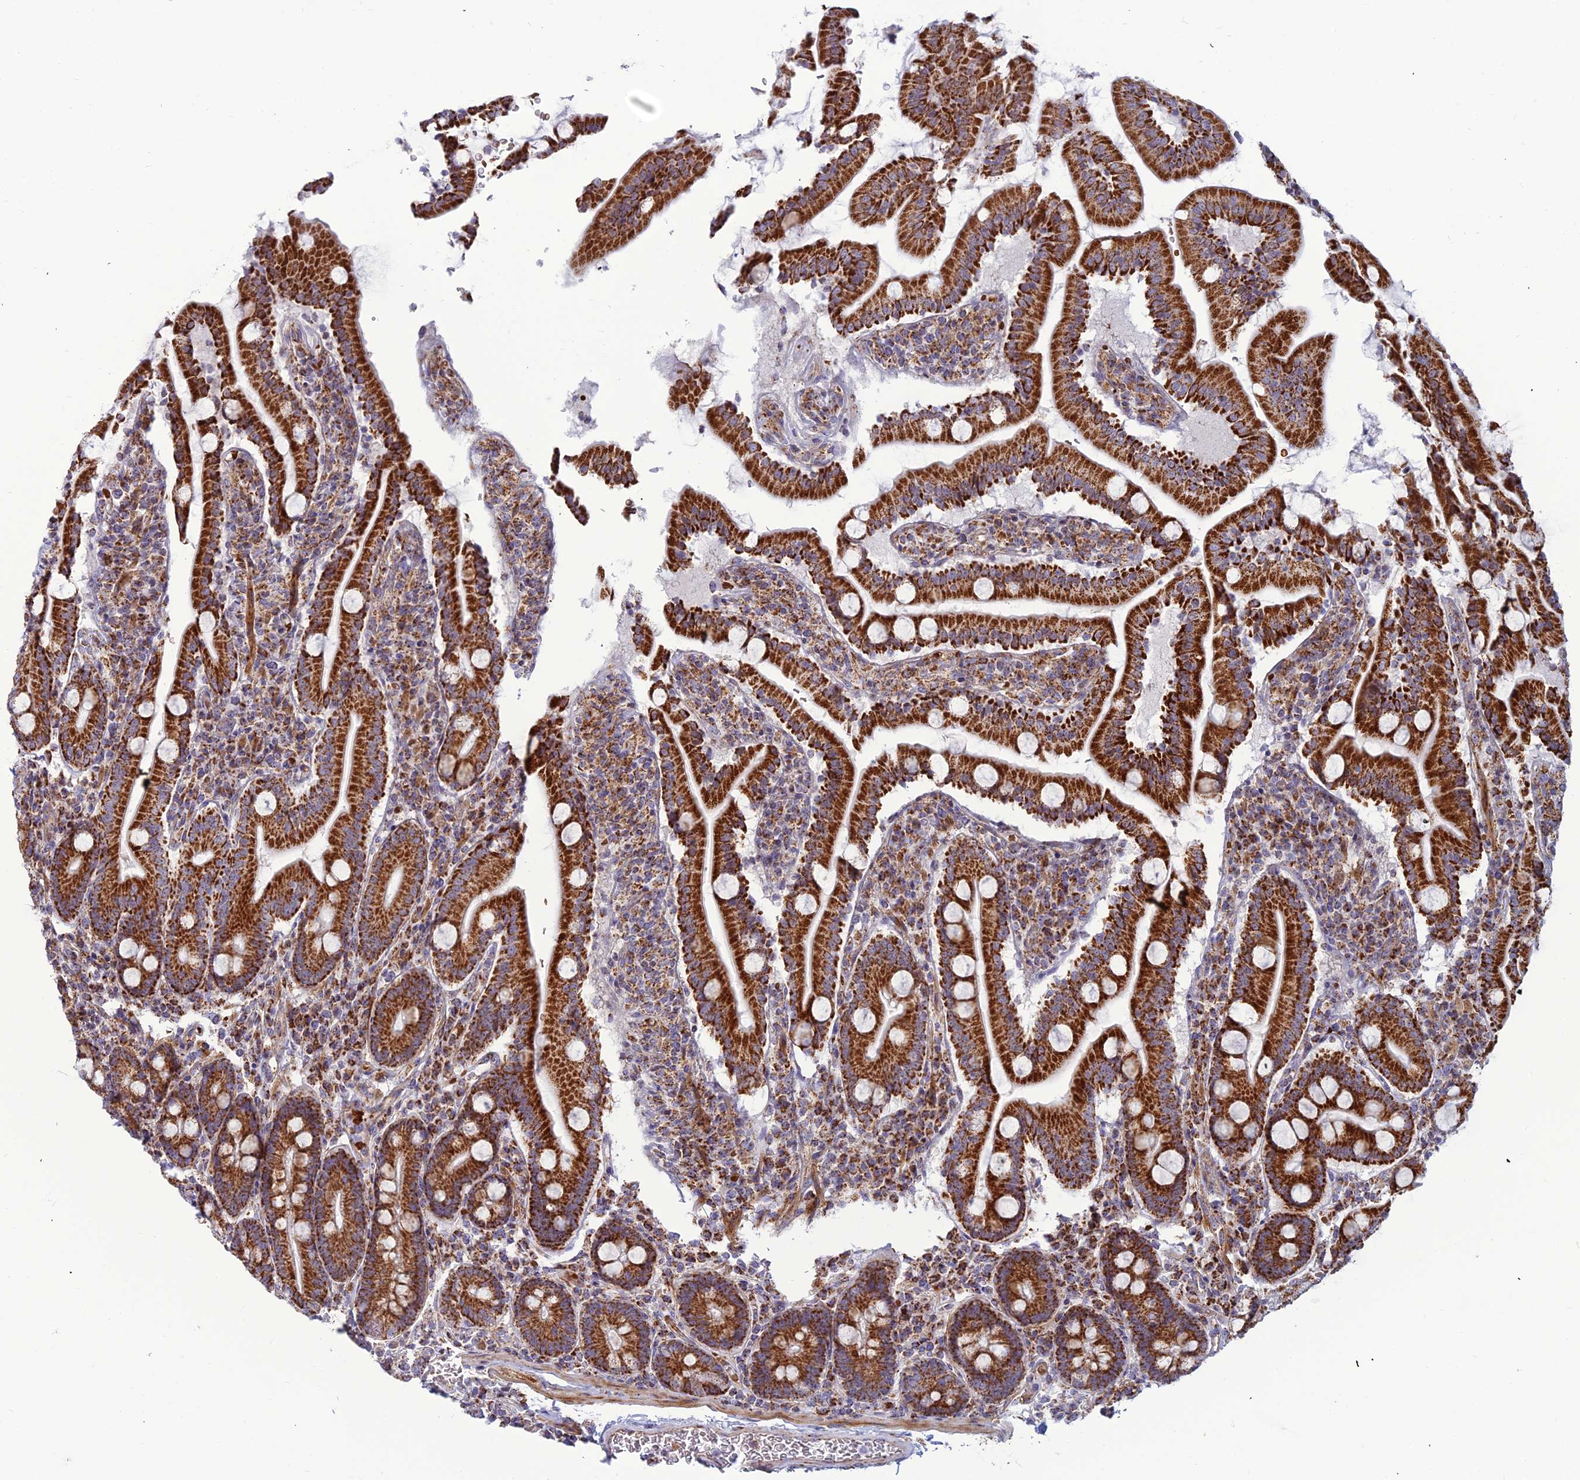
{"staining": {"intensity": "strong", "quantity": ">75%", "location": "cytoplasmic/membranous"}, "tissue": "duodenum", "cell_type": "Glandular cells", "image_type": "normal", "snomed": [{"axis": "morphology", "description": "Normal tissue, NOS"}, {"axis": "topography", "description": "Duodenum"}], "caption": "Glandular cells reveal strong cytoplasmic/membranous expression in approximately >75% of cells in unremarkable duodenum.", "gene": "SLC35F4", "patient": {"sex": "male", "age": 35}}